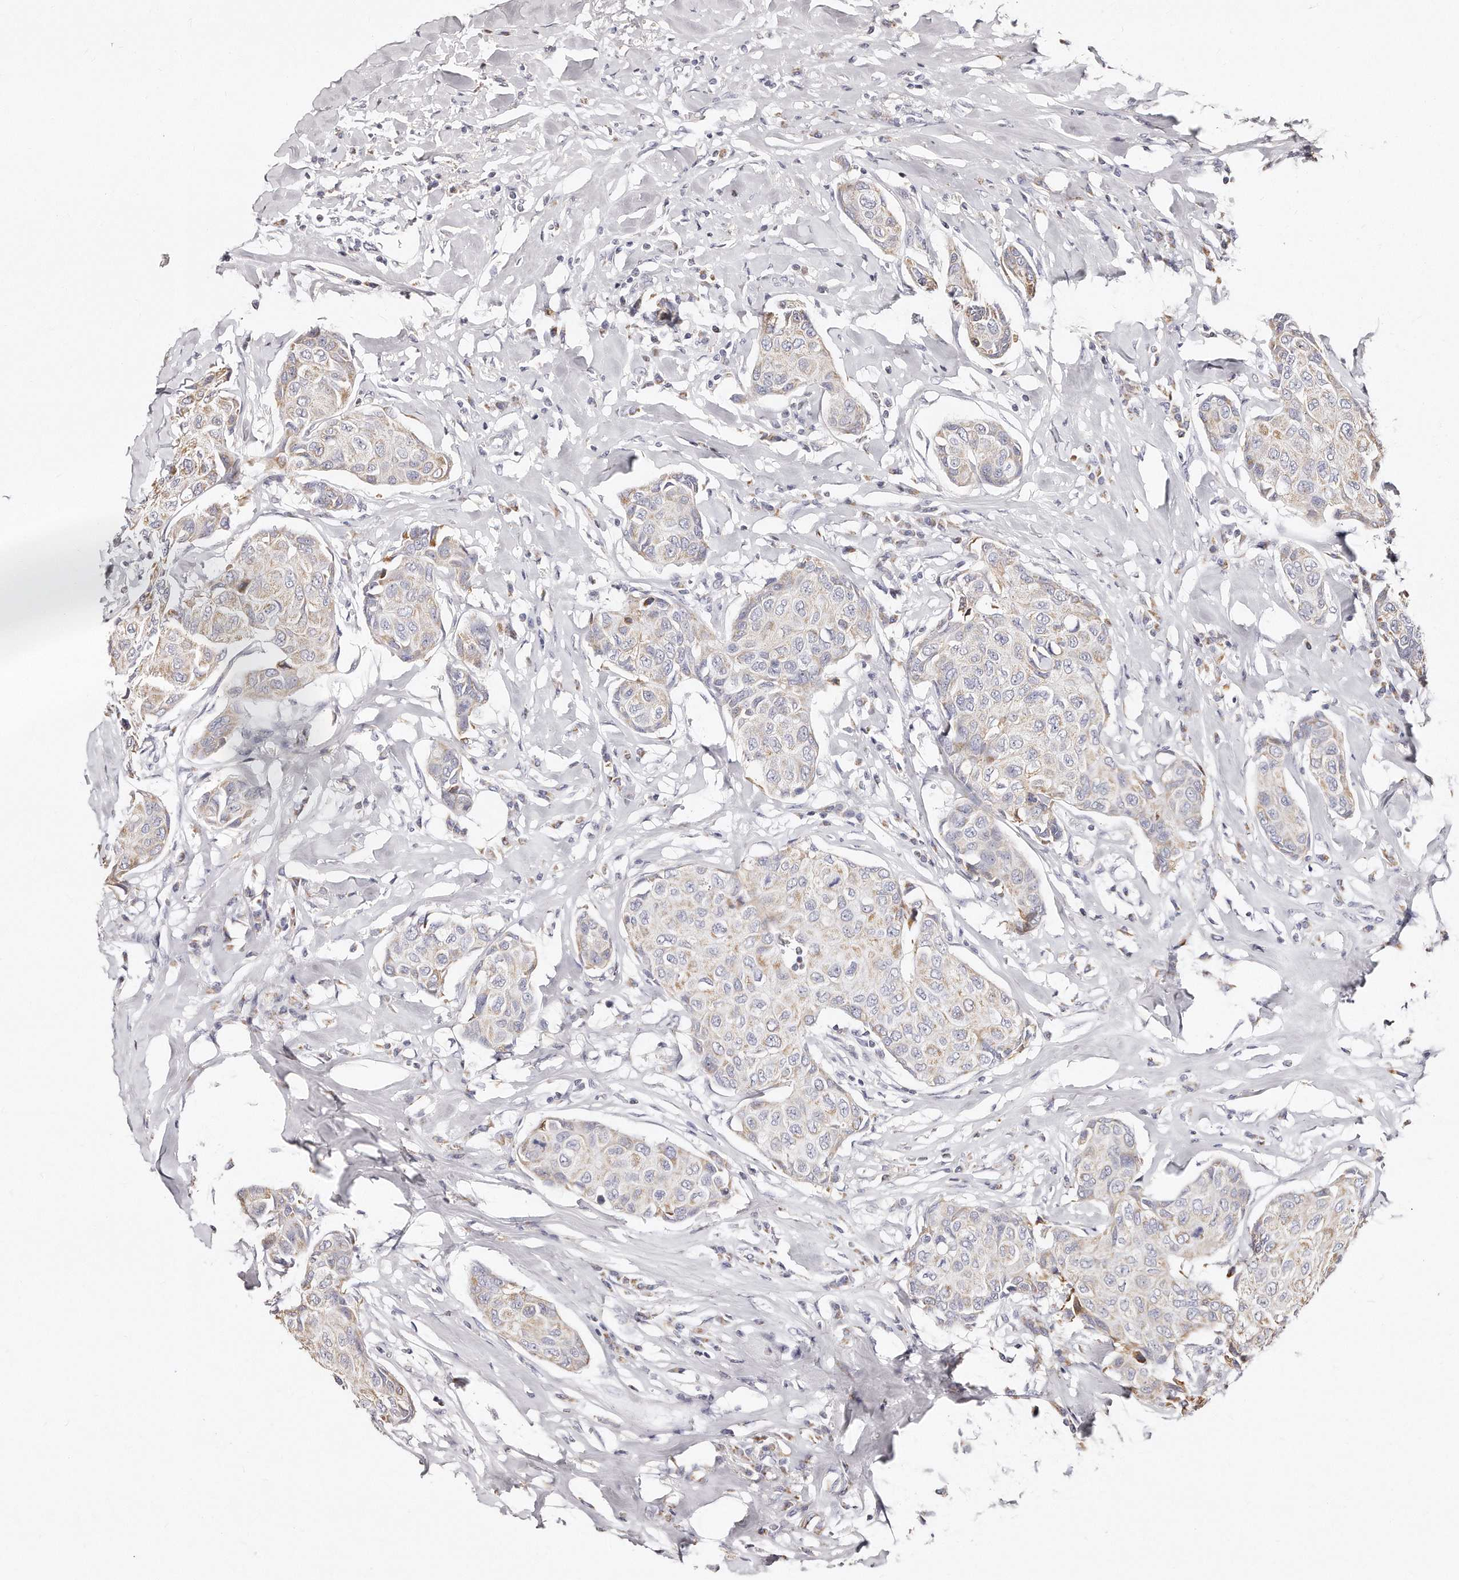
{"staining": {"intensity": "weak", "quantity": "25%-75%", "location": "cytoplasmic/membranous"}, "tissue": "breast cancer", "cell_type": "Tumor cells", "image_type": "cancer", "snomed": [{"axis": "morphology", "description": "Duct carcinoma"}, {"axis": "topography", "description": "Breast"}], "caption": "Immunohistochemical staining of human breast infiltrating ductal carcinoma shows weak cytoplasmic/membranous protein positivity in about 25%-75% of tumor cells.", "gene": "RTKN", "patient": {"sex": "female", "age": 80}}